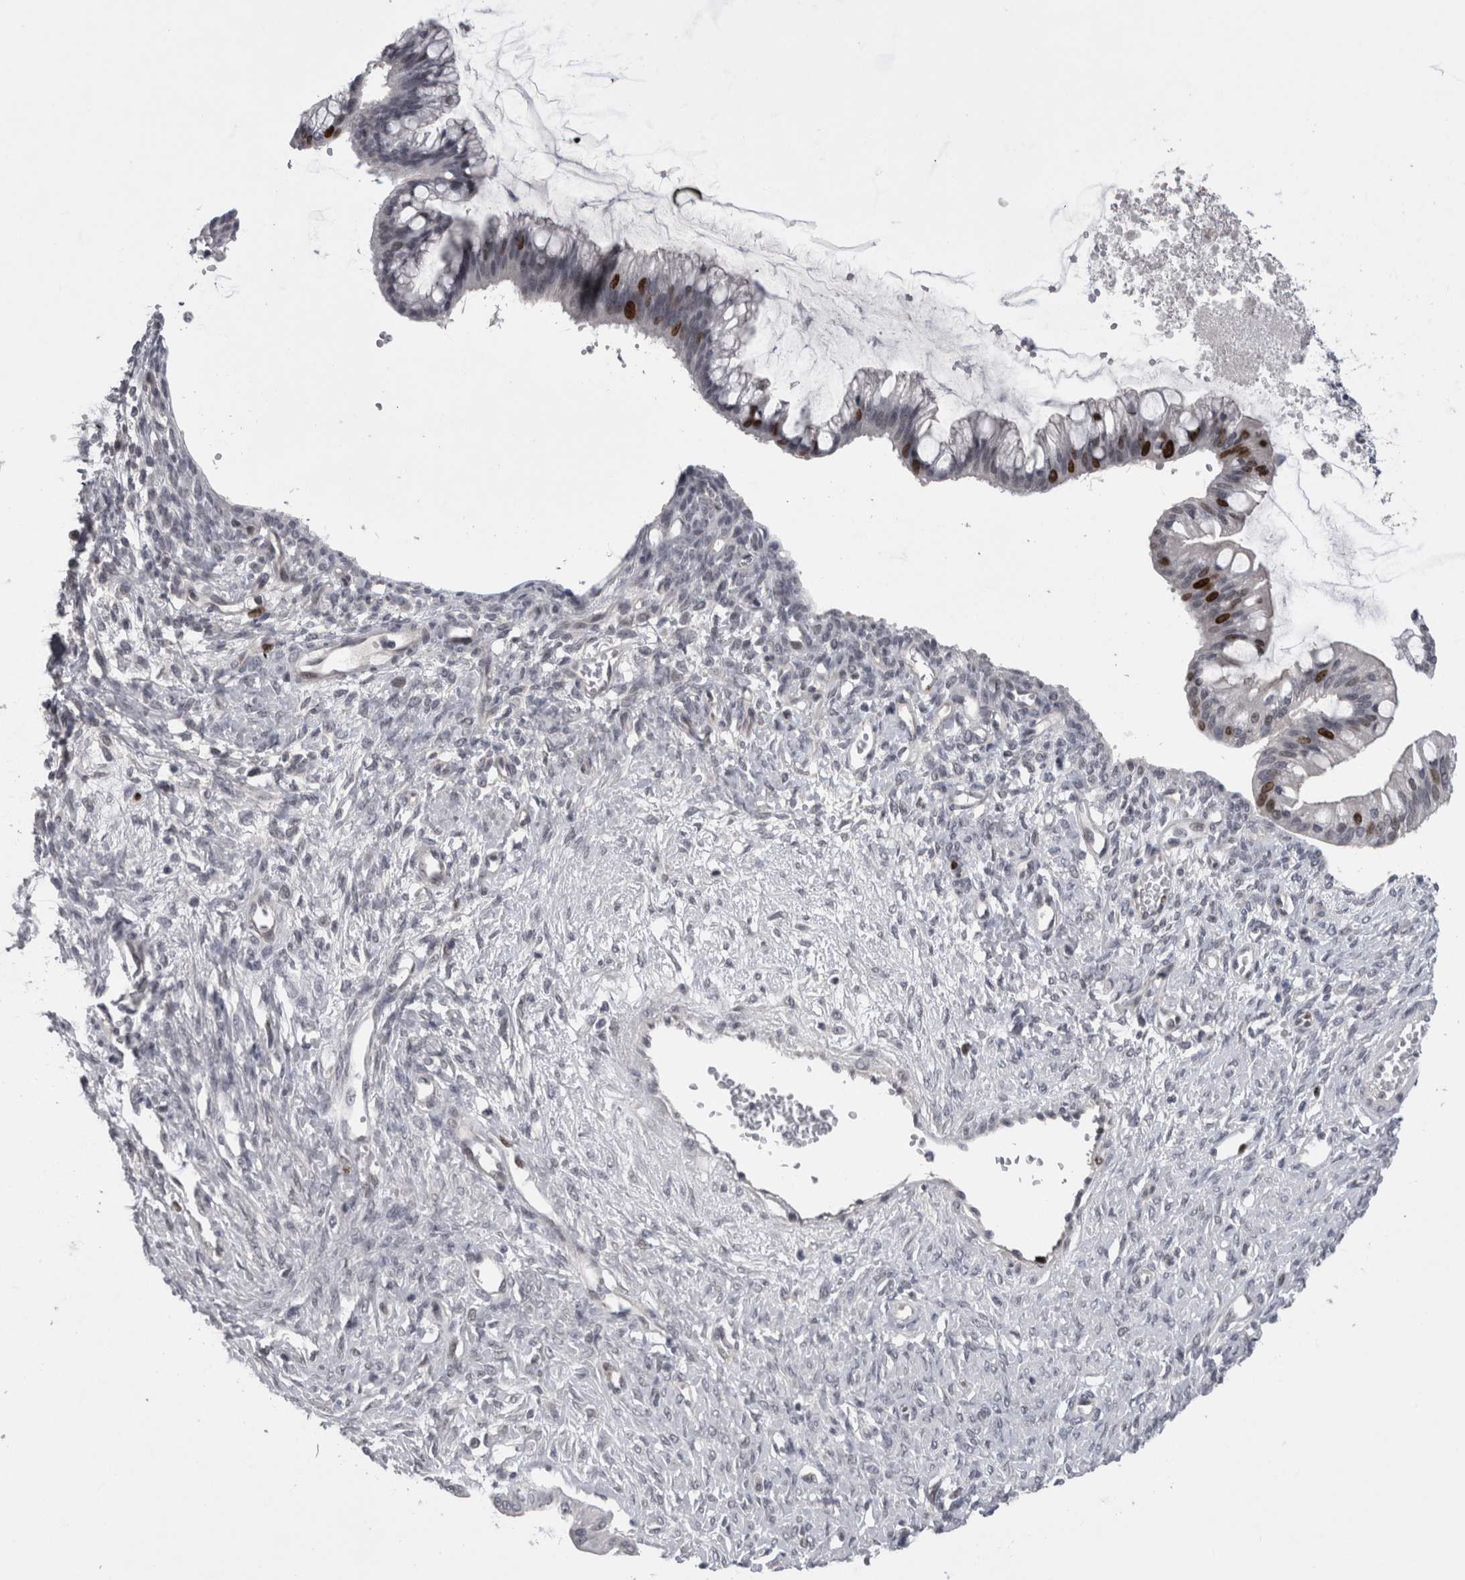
{"staining": {"intensity": "strong", "quantity": "<25%", "location": "nuclear"}, "tissue": "ovarian cancer", "cell_type": "Tumor cells", "image_type": "cancer", "snomed": [{"axis": "morphology", "description": "Cystadenocarcinoma, mucinous, NOS"}, {"axis": "topography", "description": "Ovary"}], "caption": "Ovarian cancer (mucinous cystadenocarcinoma) stained for a protein displays strong nuclear positivity in tumor cells.", "gene": "KIF18B", "patient": {"sex": "female", "age": 73}}